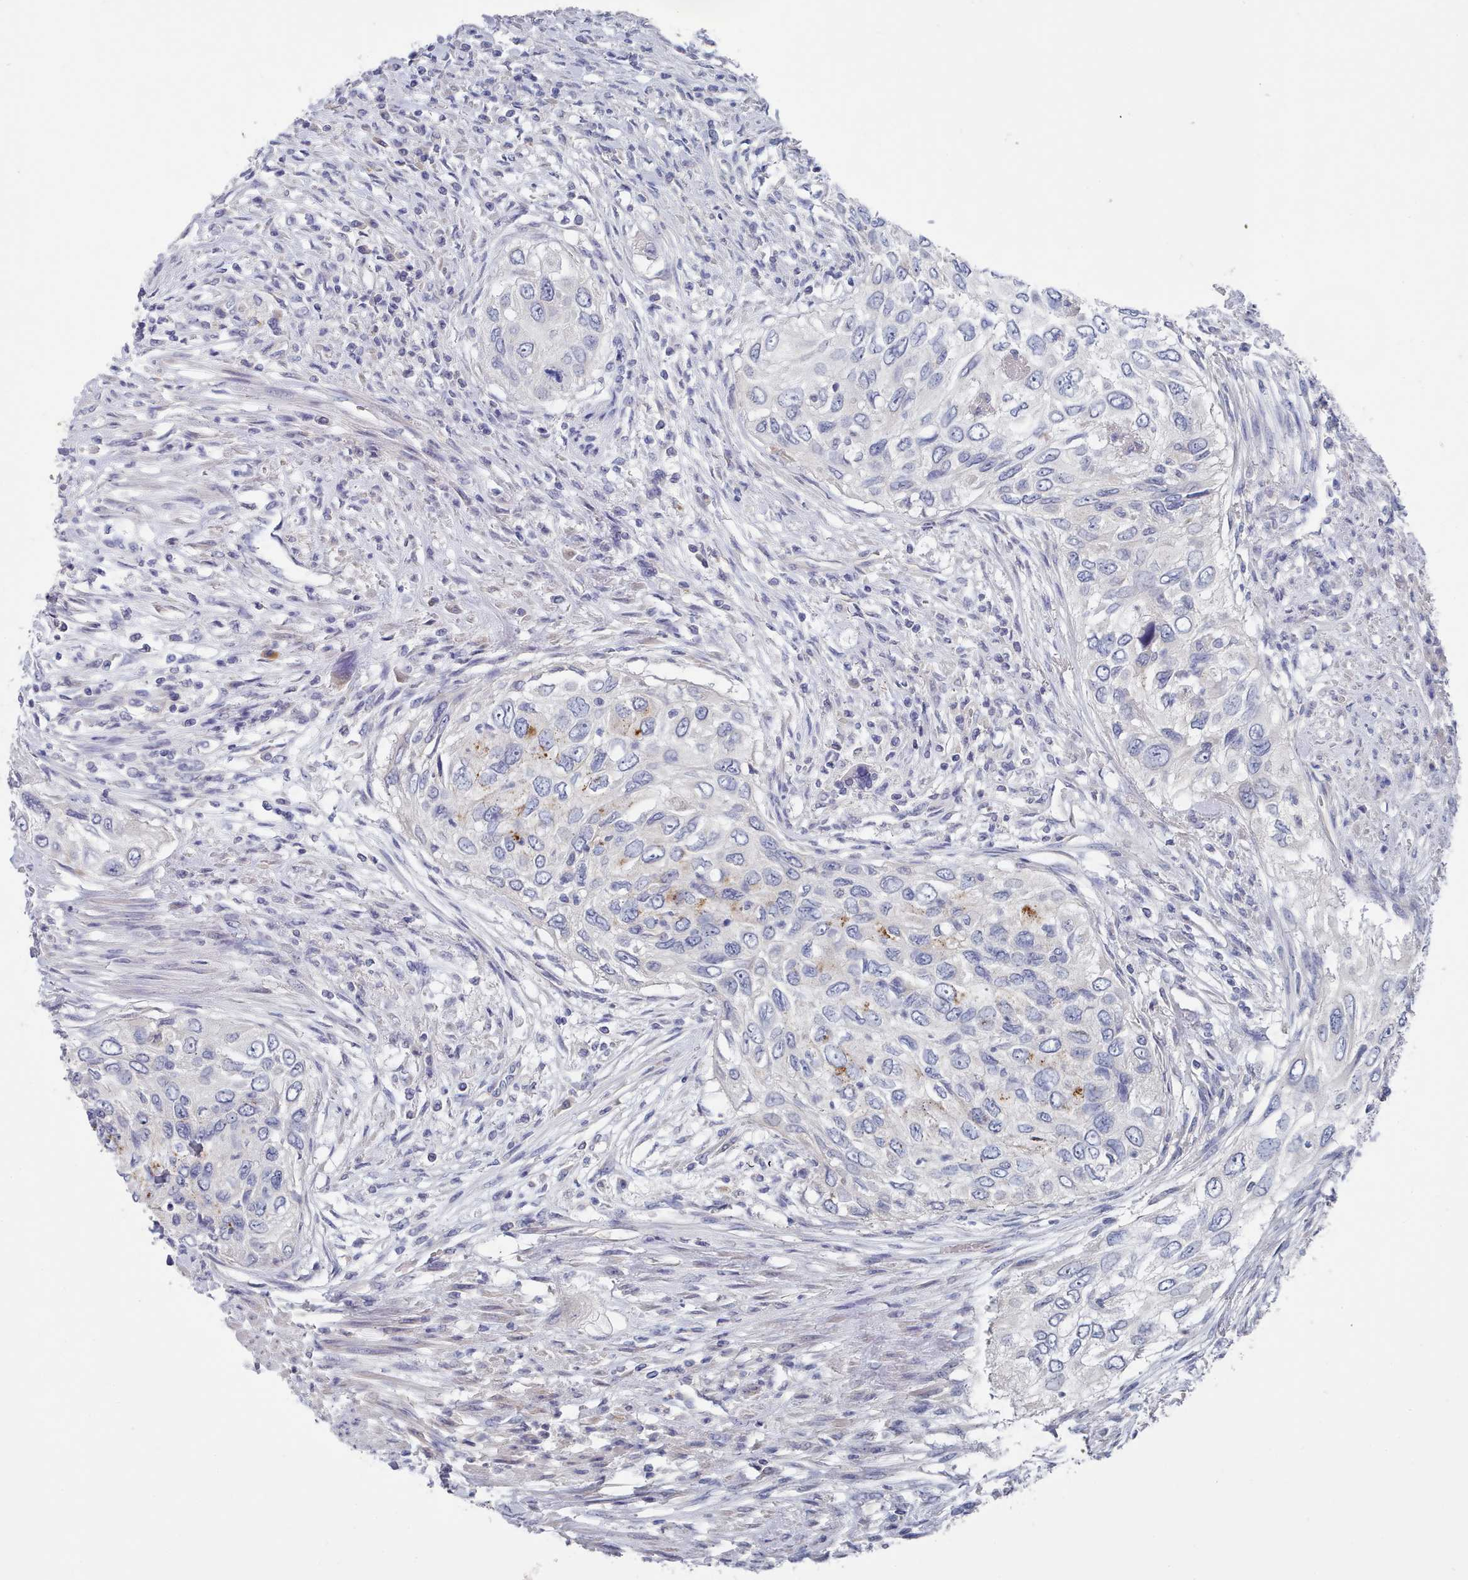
{"staining": {"intensity": "negative", "quantity": "none", "location": "none"}, "tissue": "urothelial cancer", "cell_type": "Tumor cells", "image_type": "cancer", "snomed": [{"axis": "morphology", "description": "Urothelial carcinoma, High grade"}, {"axis": "topography", "description": "Urinary bladder"}], "caption": "IHC histopathology image of neoplastic tissue: urothelial carcinoma (high-grade) stained with DAB (3,3'-diaminobenzidine) exhibits no significant protein expression in tumor cells.", "gene": "ACAD11", "patient": {"sex": "female", "age": 60}}